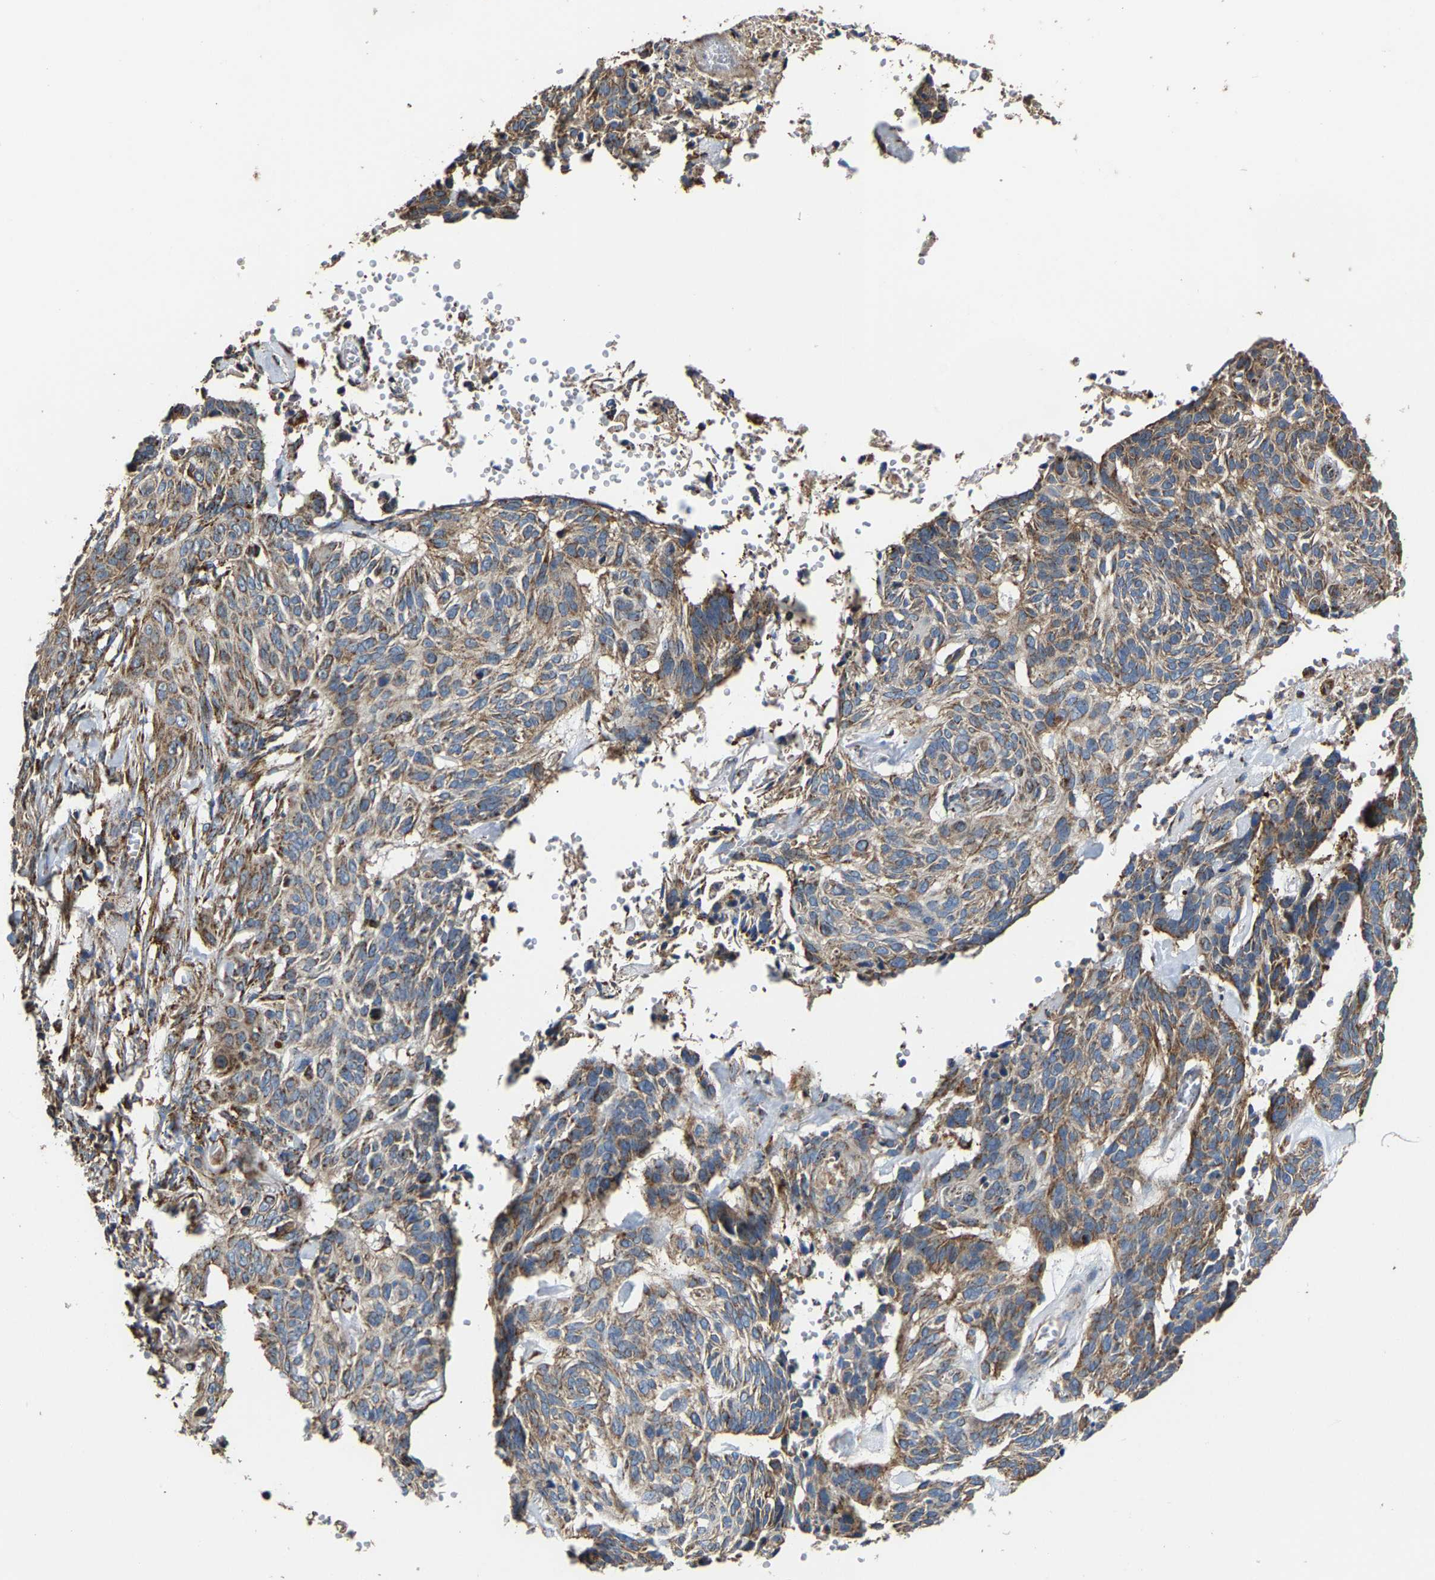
{"staining": {"intensity": "moderate", "quantity": "25%-75%", "location": "cytoplasmic/membranous"}, "tissue": "skin cancer", "cell_type": "Tumor cells", "image_type": "cancer", "snomed": [{"axis": "morphology", "description": "Basal cell carcinoma"}, {"axis": "topography", "description": "Skin"}], "caption": "Immunohistochemical staining of human skin basal cell carcinoma reveals moderate cytoplasmic/membranous protein positivity in about 25%-75% of tumor cells.", "gene": "NDUFV3", "patient": {"sex": "male", "age": 85}}